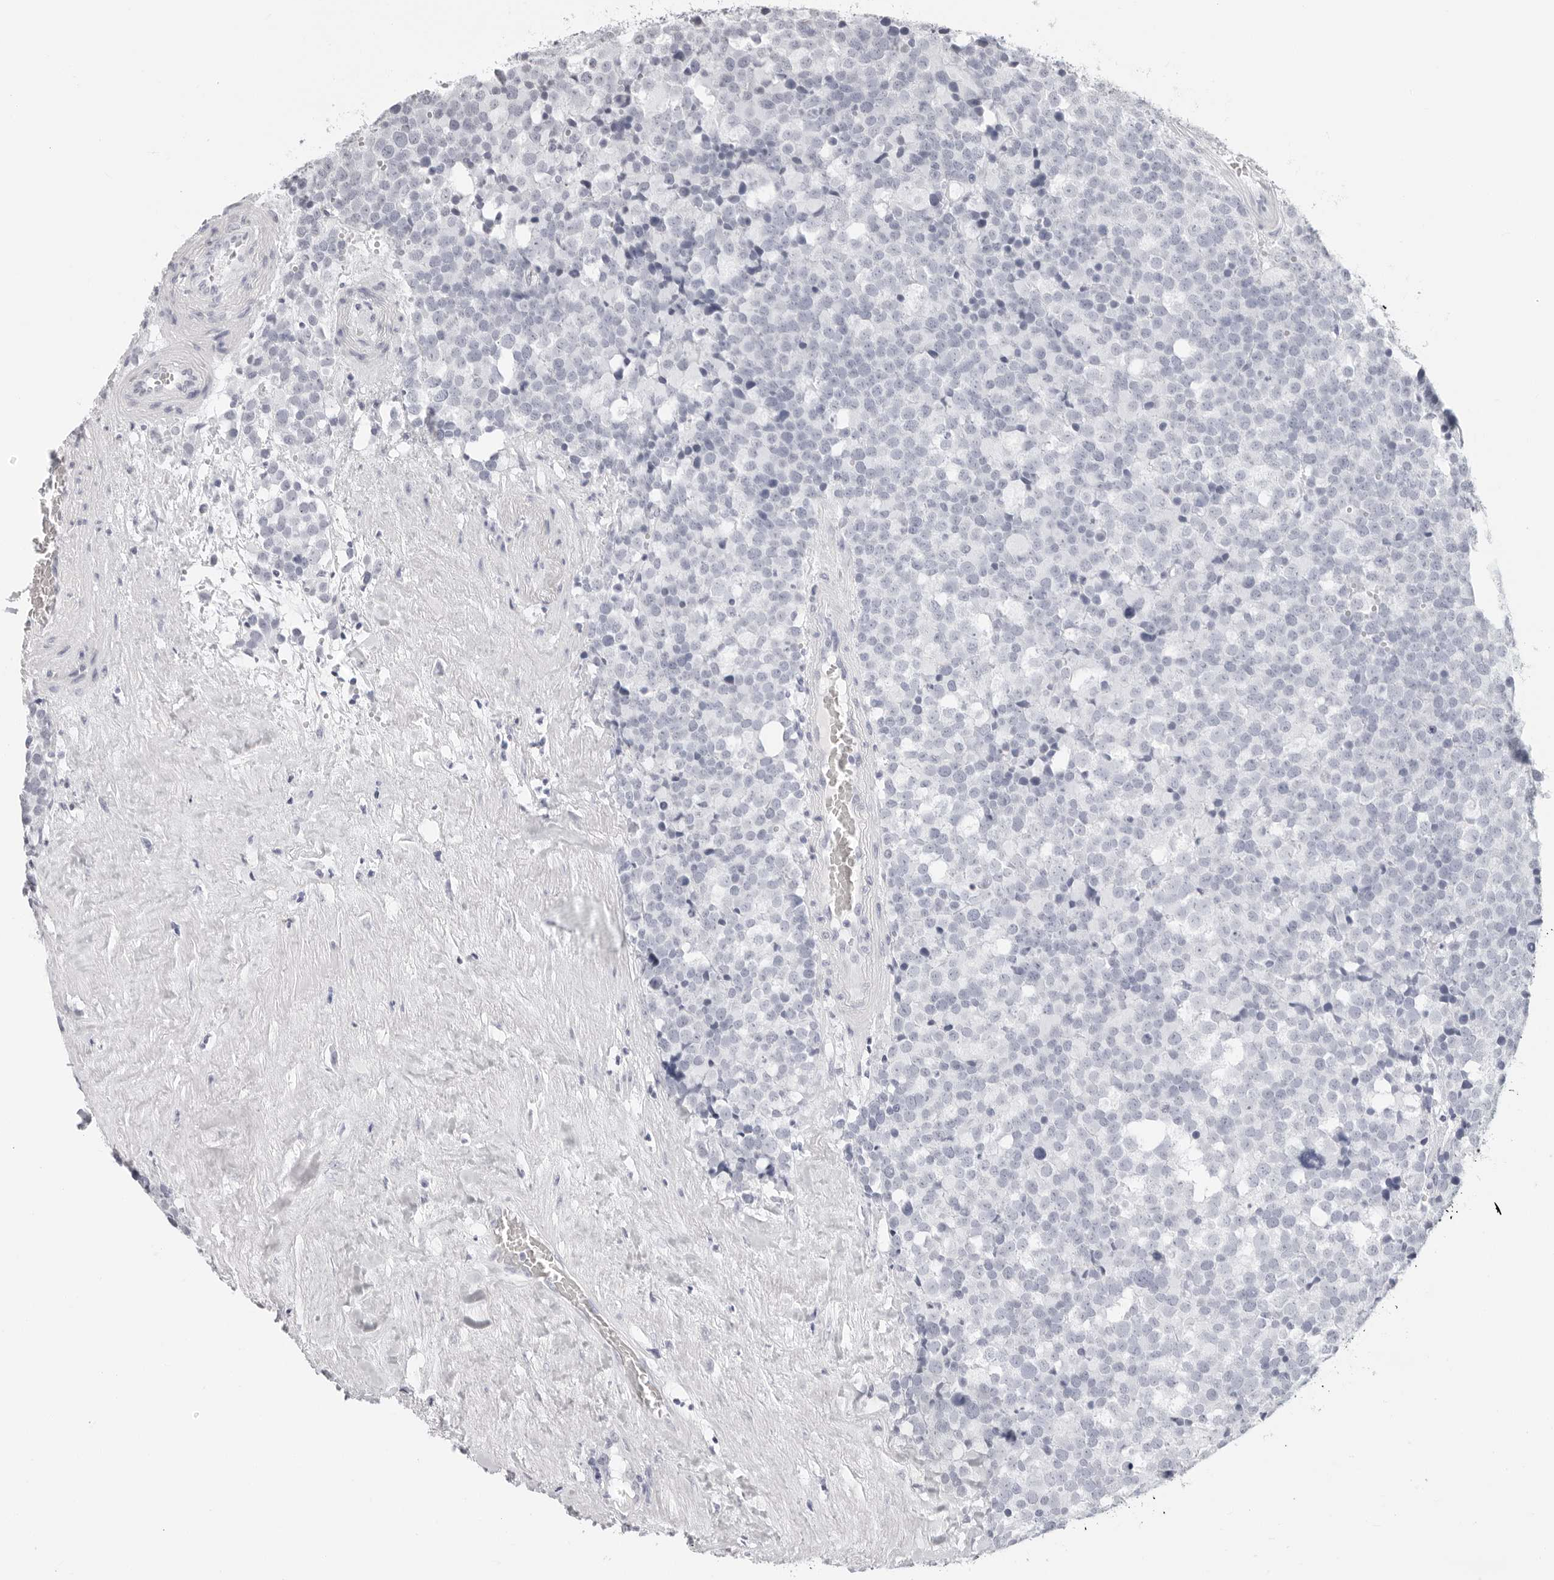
{"staining": {"intensity": "negative", "quantity": "none", "location": "none"}, "tissue": "testis cancer", "cell_type": "Tumor cells", "image_type": "cancer", "snomed": [{"axis": "morphology", "description": "Seminoma, NOS"}, {"axis": "topography", "description": "Testis"}], "caption": "Photomicrograph shows no protein expression in tumor cells of seminoma (testis) tissue.", "gene": "AGMAT", "patient": {"sex": "male", "age": 71}}